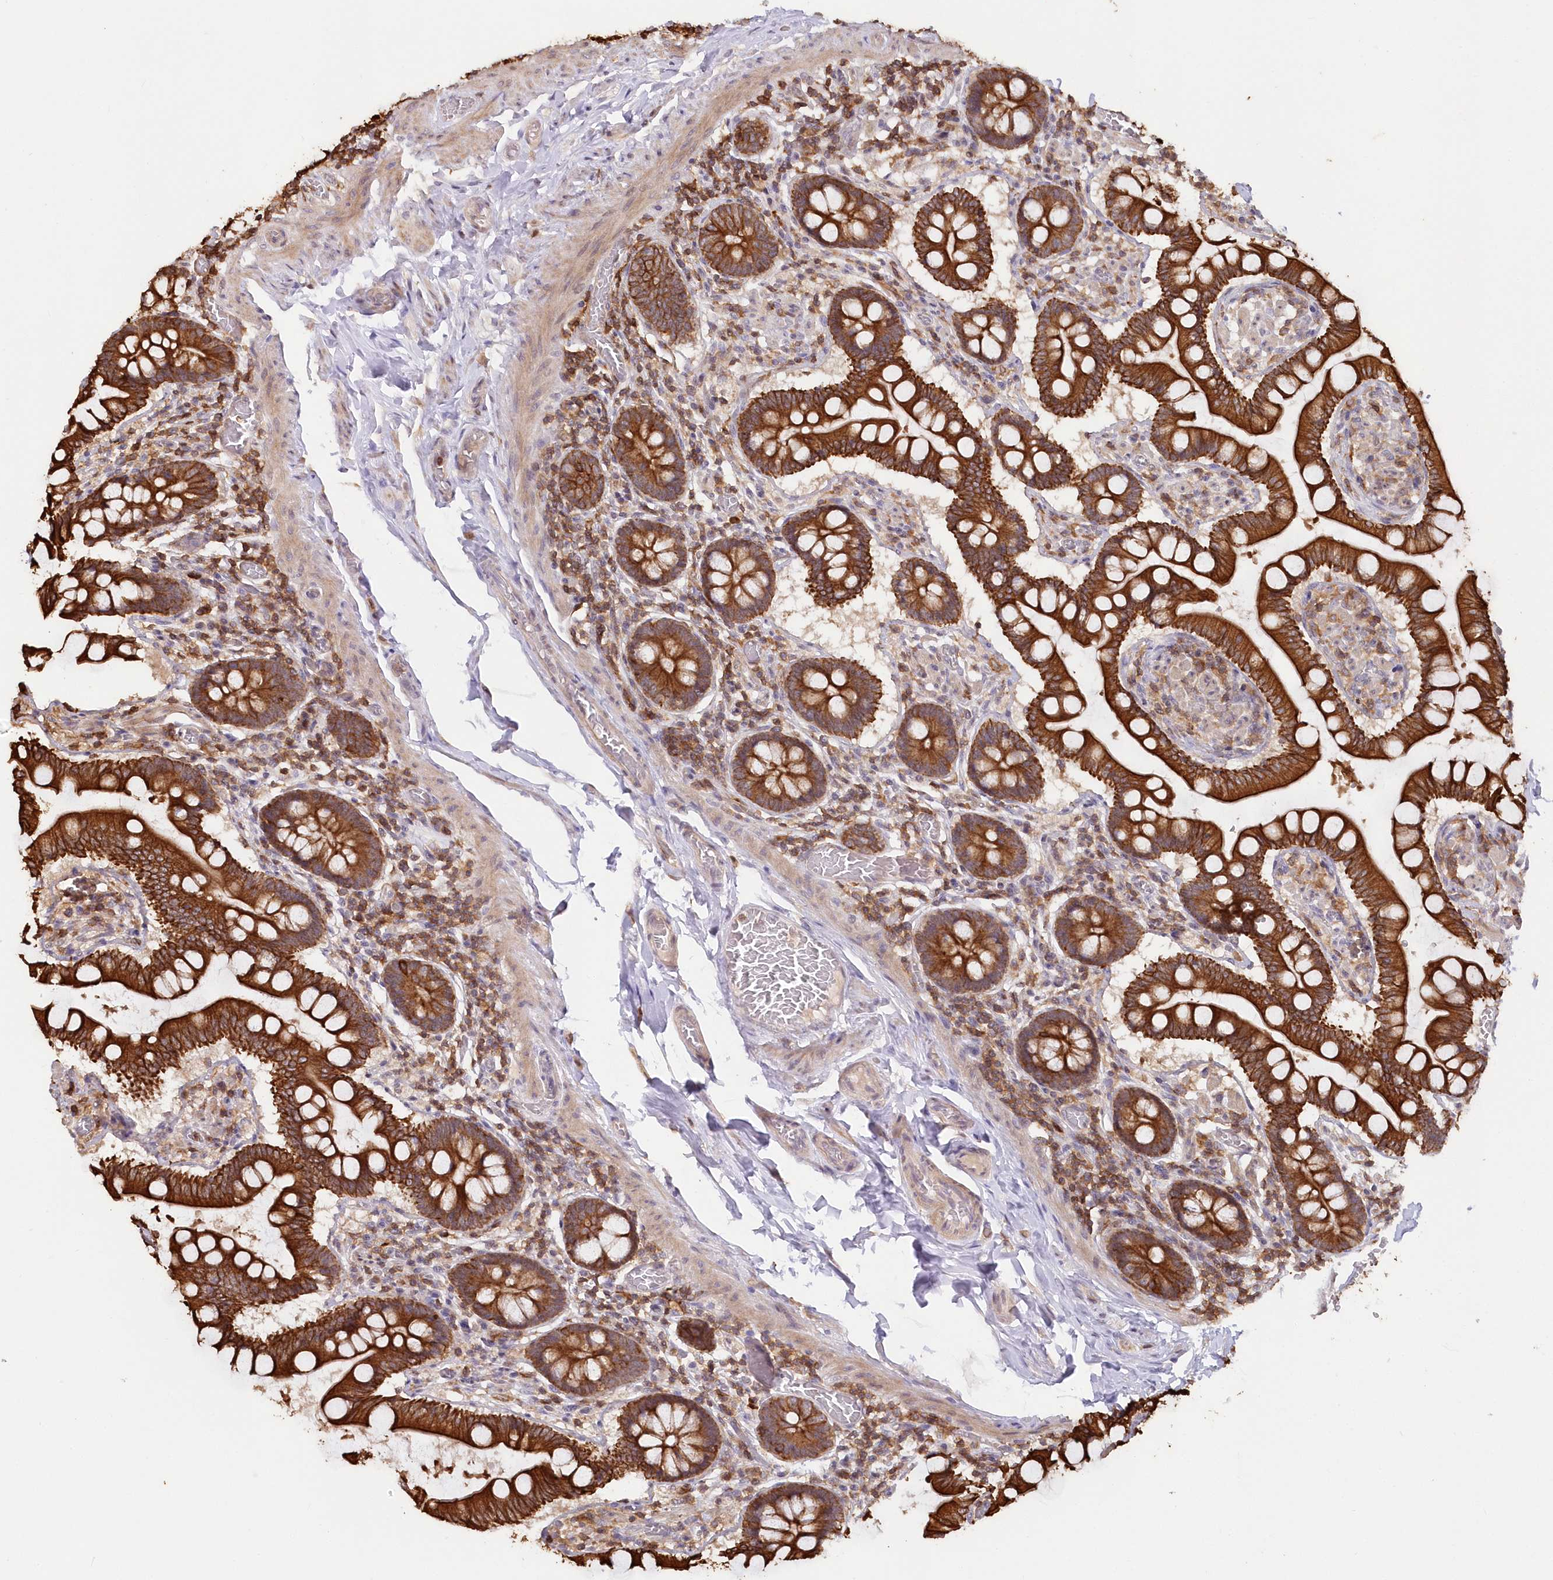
{"staining": {"intensity": "strong", "quantity": ">75%", "location": "cytoplasmic/membranous"}, "tissue": "small intestine", "cell_type": "Glandular cells", "image_type": "normal", "snomed": [{"axis": "morphology", "description": "Normal tissue, NOS"}, {"axis": "topography", "description": "Small intestine"}], "caption": "A high-resolution photomicrograph shows immunohistochemistry staining of normal small intestine, which demonstrates strong cytoplasmic/membranous staining in approximately >75% of glandular cells.", "gene": "SNED1", "patient": {"sex": "male", "age": 41}}